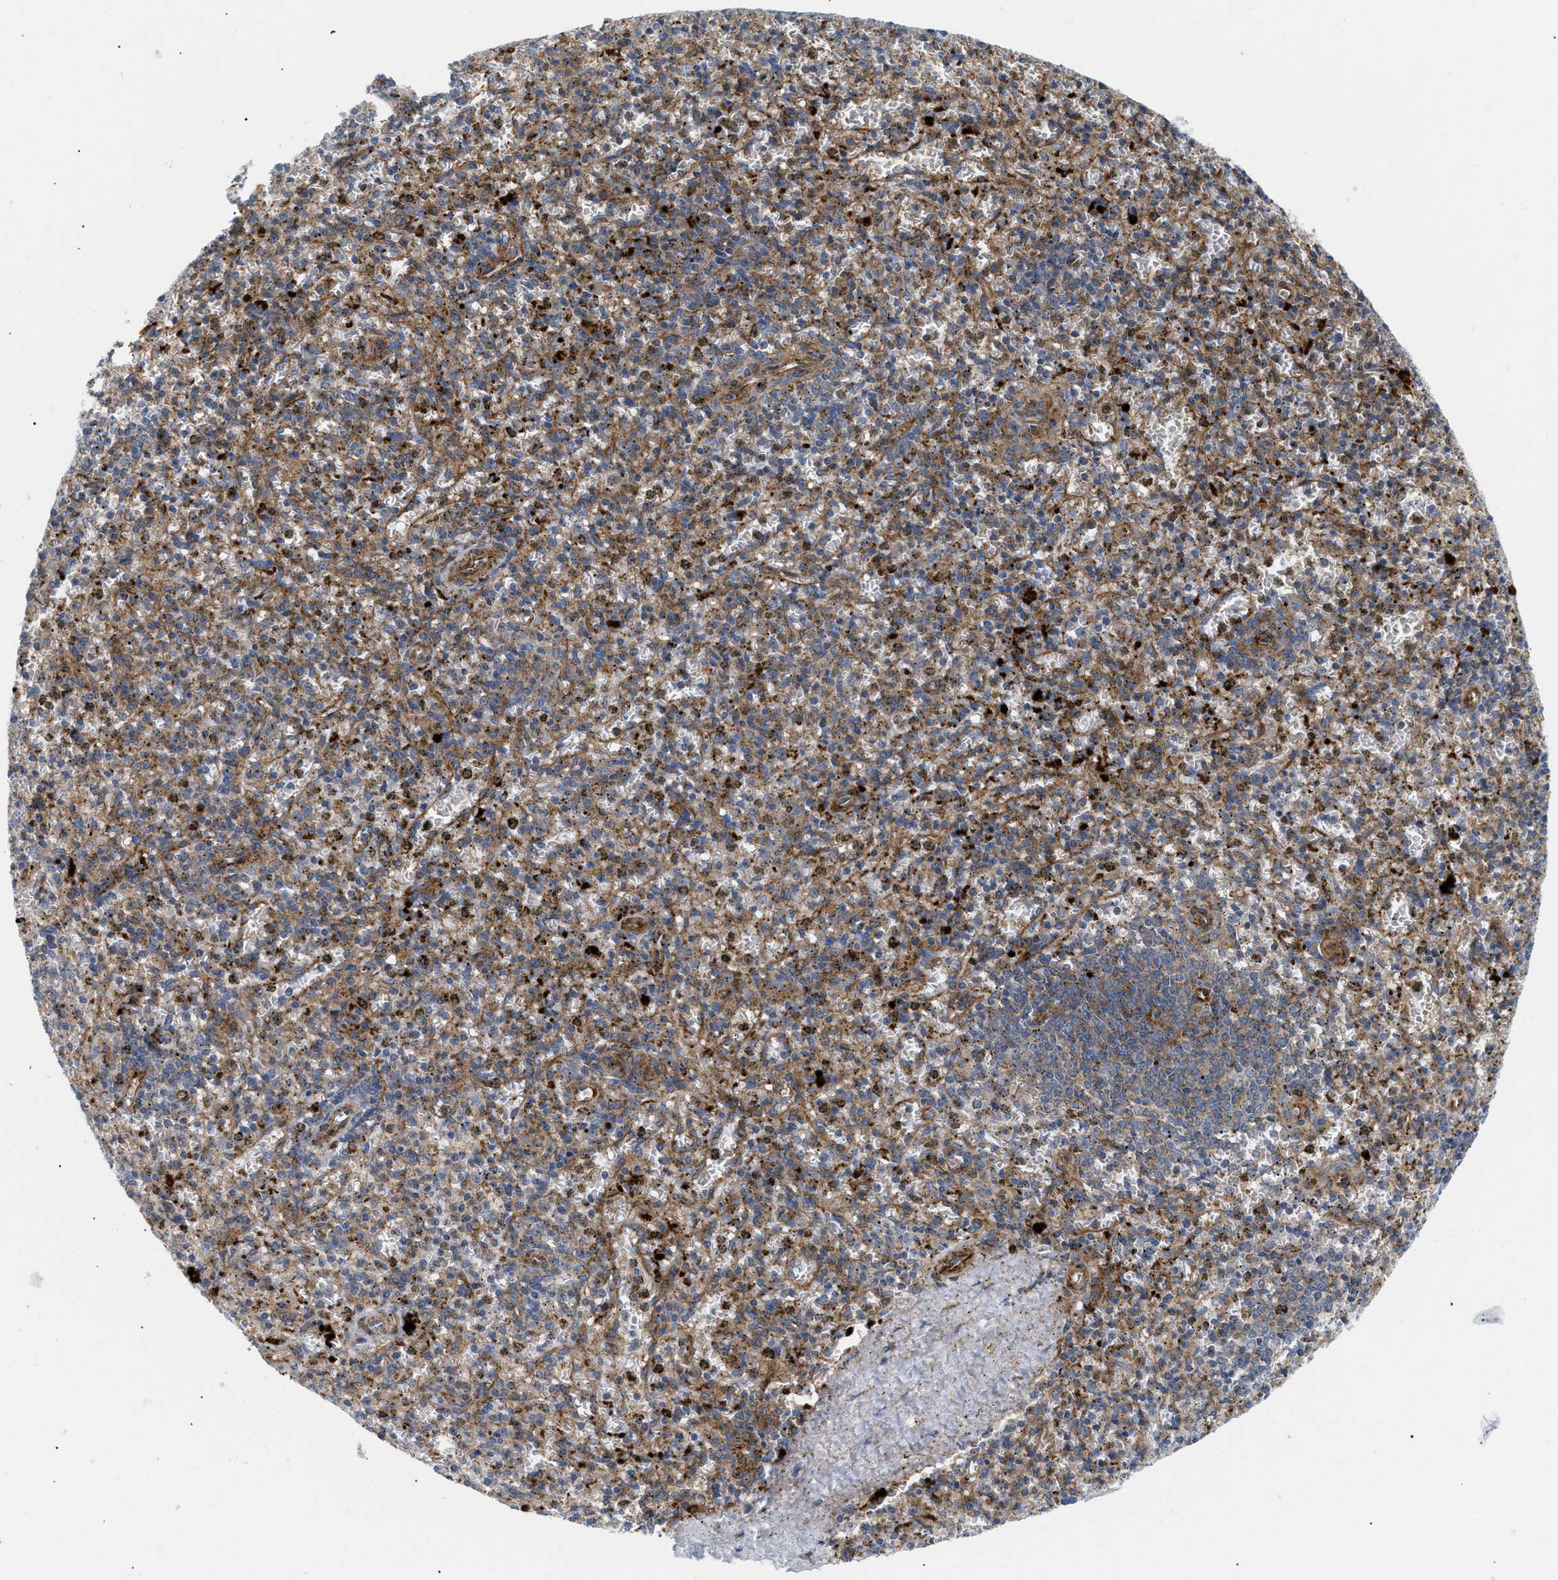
{"staining": {"intensity": "moderate", "quantity": ">75%", "location": "cytoplasmic/membranous"}, "tissue": "spleen", "cell_type": "Cells in red pulp", "image_type": "normal", "snomed": [{"axis": "morphology", "description": "Normal tissue, NOS"}, {"axis": "topography", "description": "Spleen"}], "caption": "This histopathology image reveals benign spleen stained with immunohistochemistry to label a protein in brown. The cytoplasmic/membranous of cells in red pulp show moderate positivity for the protein. Nuclei are counter-stained blue.", "gene": "DCTN4", "patient": {"sex": "male", "age": 72}}